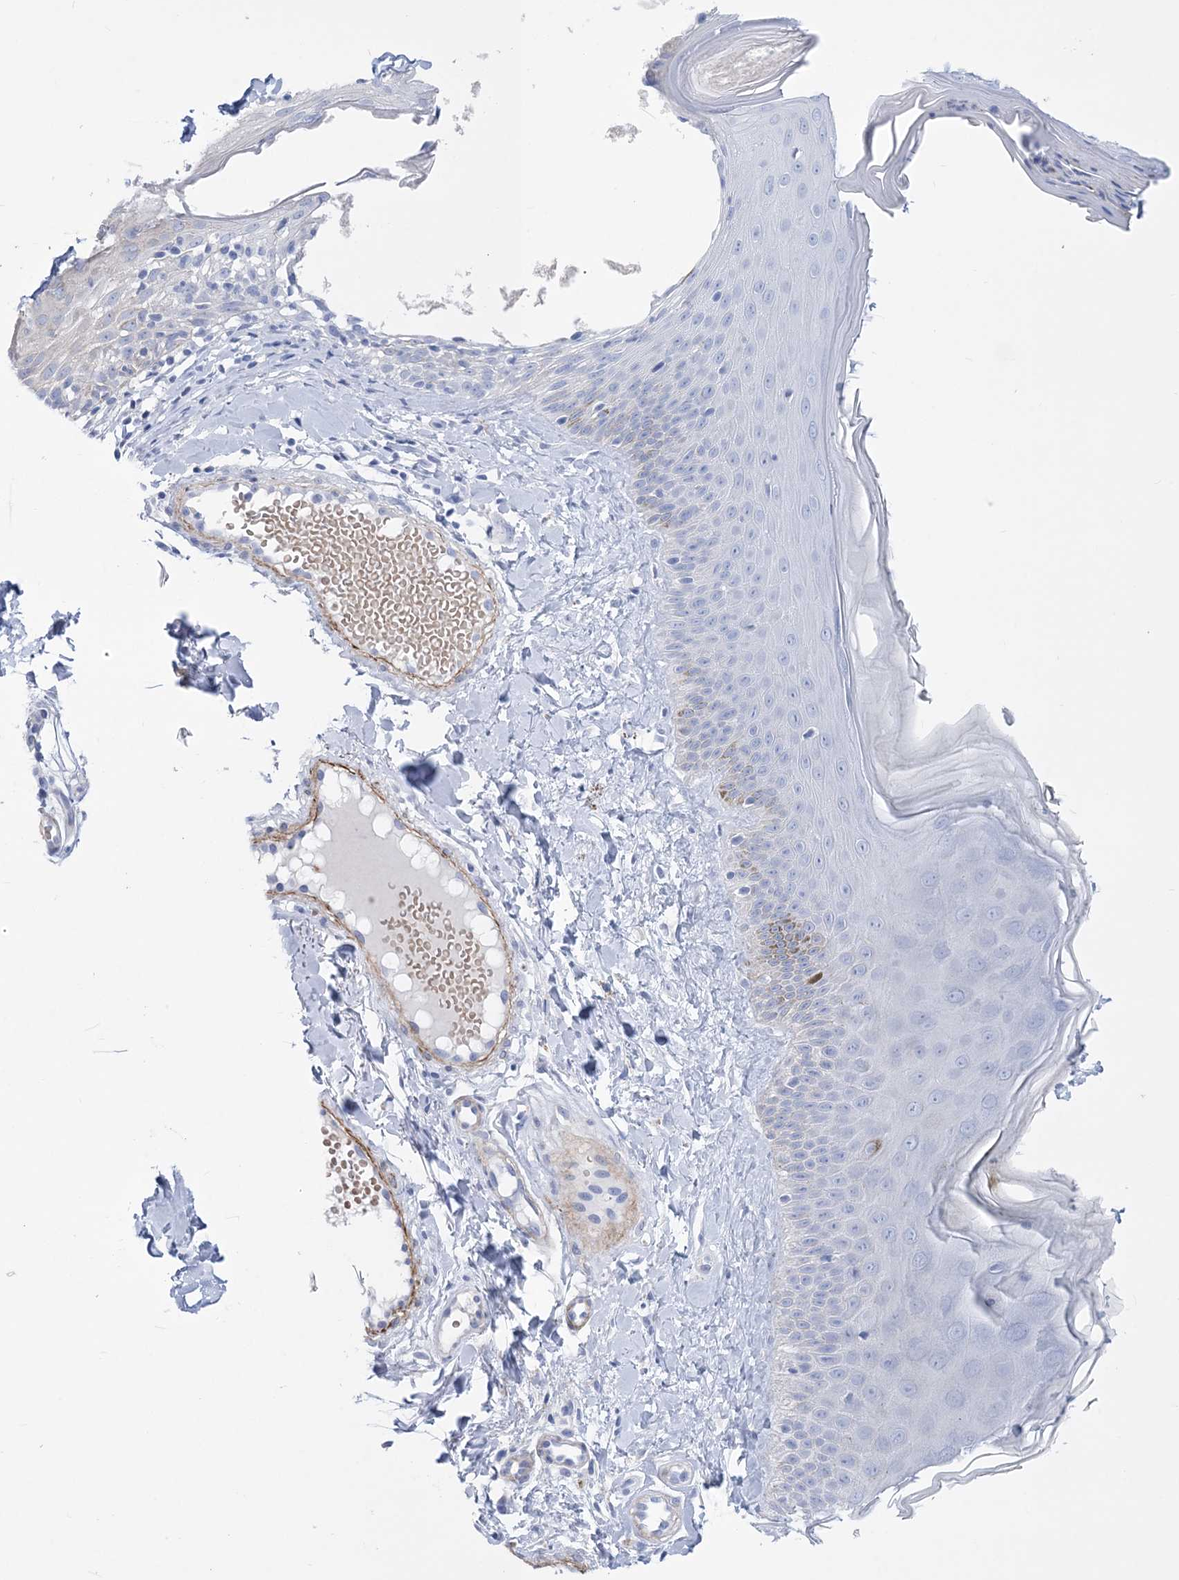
{"staining": {"intensity": "negative", "quantity": "none", "location": "none"}, "tissue": "skin", "cell_type": "Fibroblasts", "image_type": "normal", "snomed": [{"axis": "morphology", "description": "Normal tissue, NOS"}, {"axis": "topography", "description": "Skin"}], "caption": "High power microscopy image of an IHC image of benign skin, revealing no significant staining in fibroblasts.", "gene": "WDR74", "patient": {"sex": "male", "age": 52}}